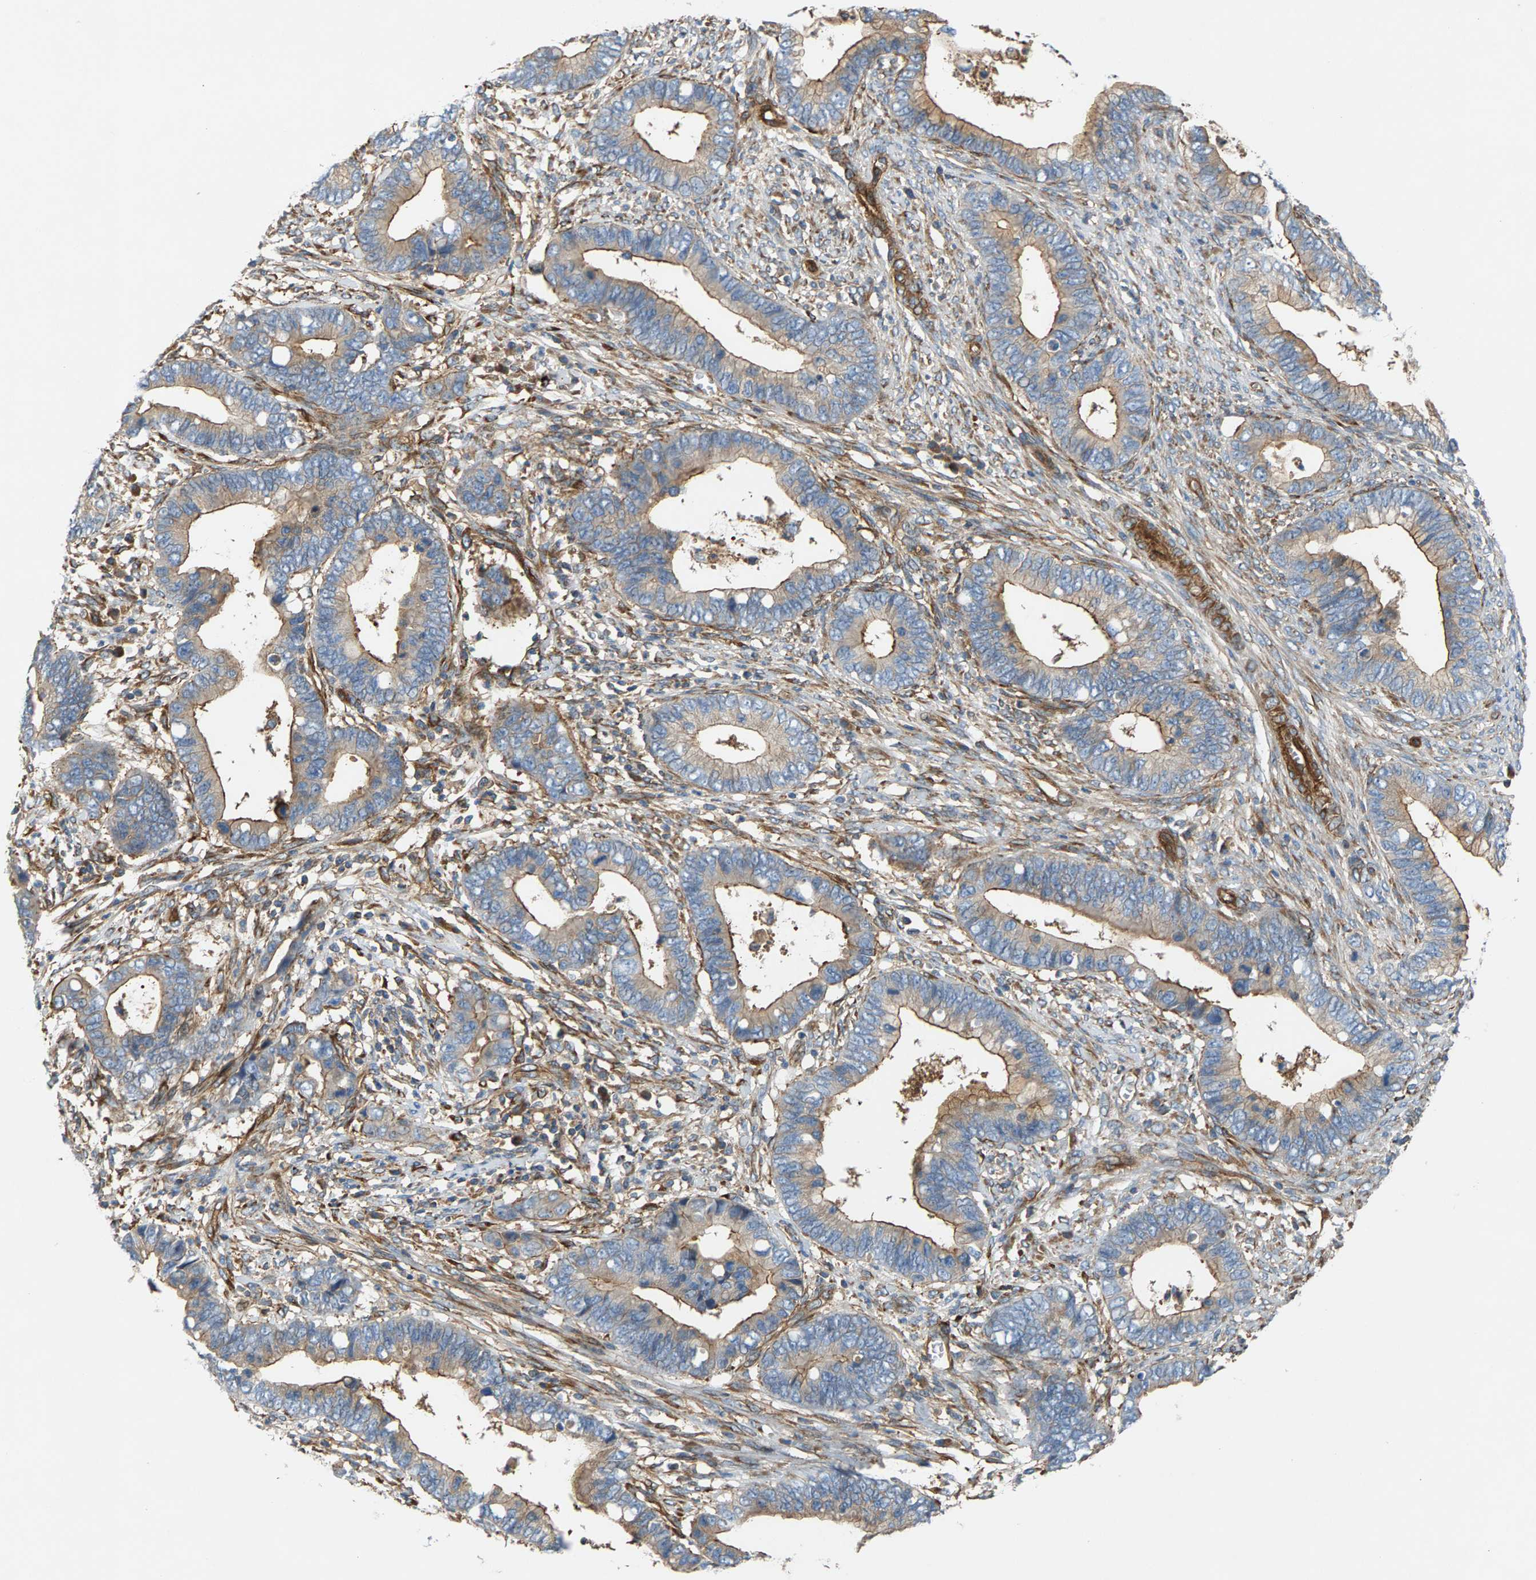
{"staining": {"intensity": "moderate", "quantity": "25%-75%", "location": "cytoplasmic/membranous"}, "tissue": "cervical cancer", "cell_type": "Tumor cells", "image_type": "cancer", "snomed": [{"axis": "morphology", "description": "Adenocarcinoma, NOS"}, {"axis": "topography", "description": "Cervix"}], "caption": "Immunohistochemical staining of human cervical adenocarcinoma exhibits medium levels of moderate cytoplasmic/membranous protein expression in approximately 25%-75% of tumor cells. (Stains: DAB (3,3'-diaminobenzidine) in brown, nuclei in blue, Microscopy: brightfield microscopy at high magnification).", "gene": "PDCL", "patient": {"sex": "female", "age": 44}}